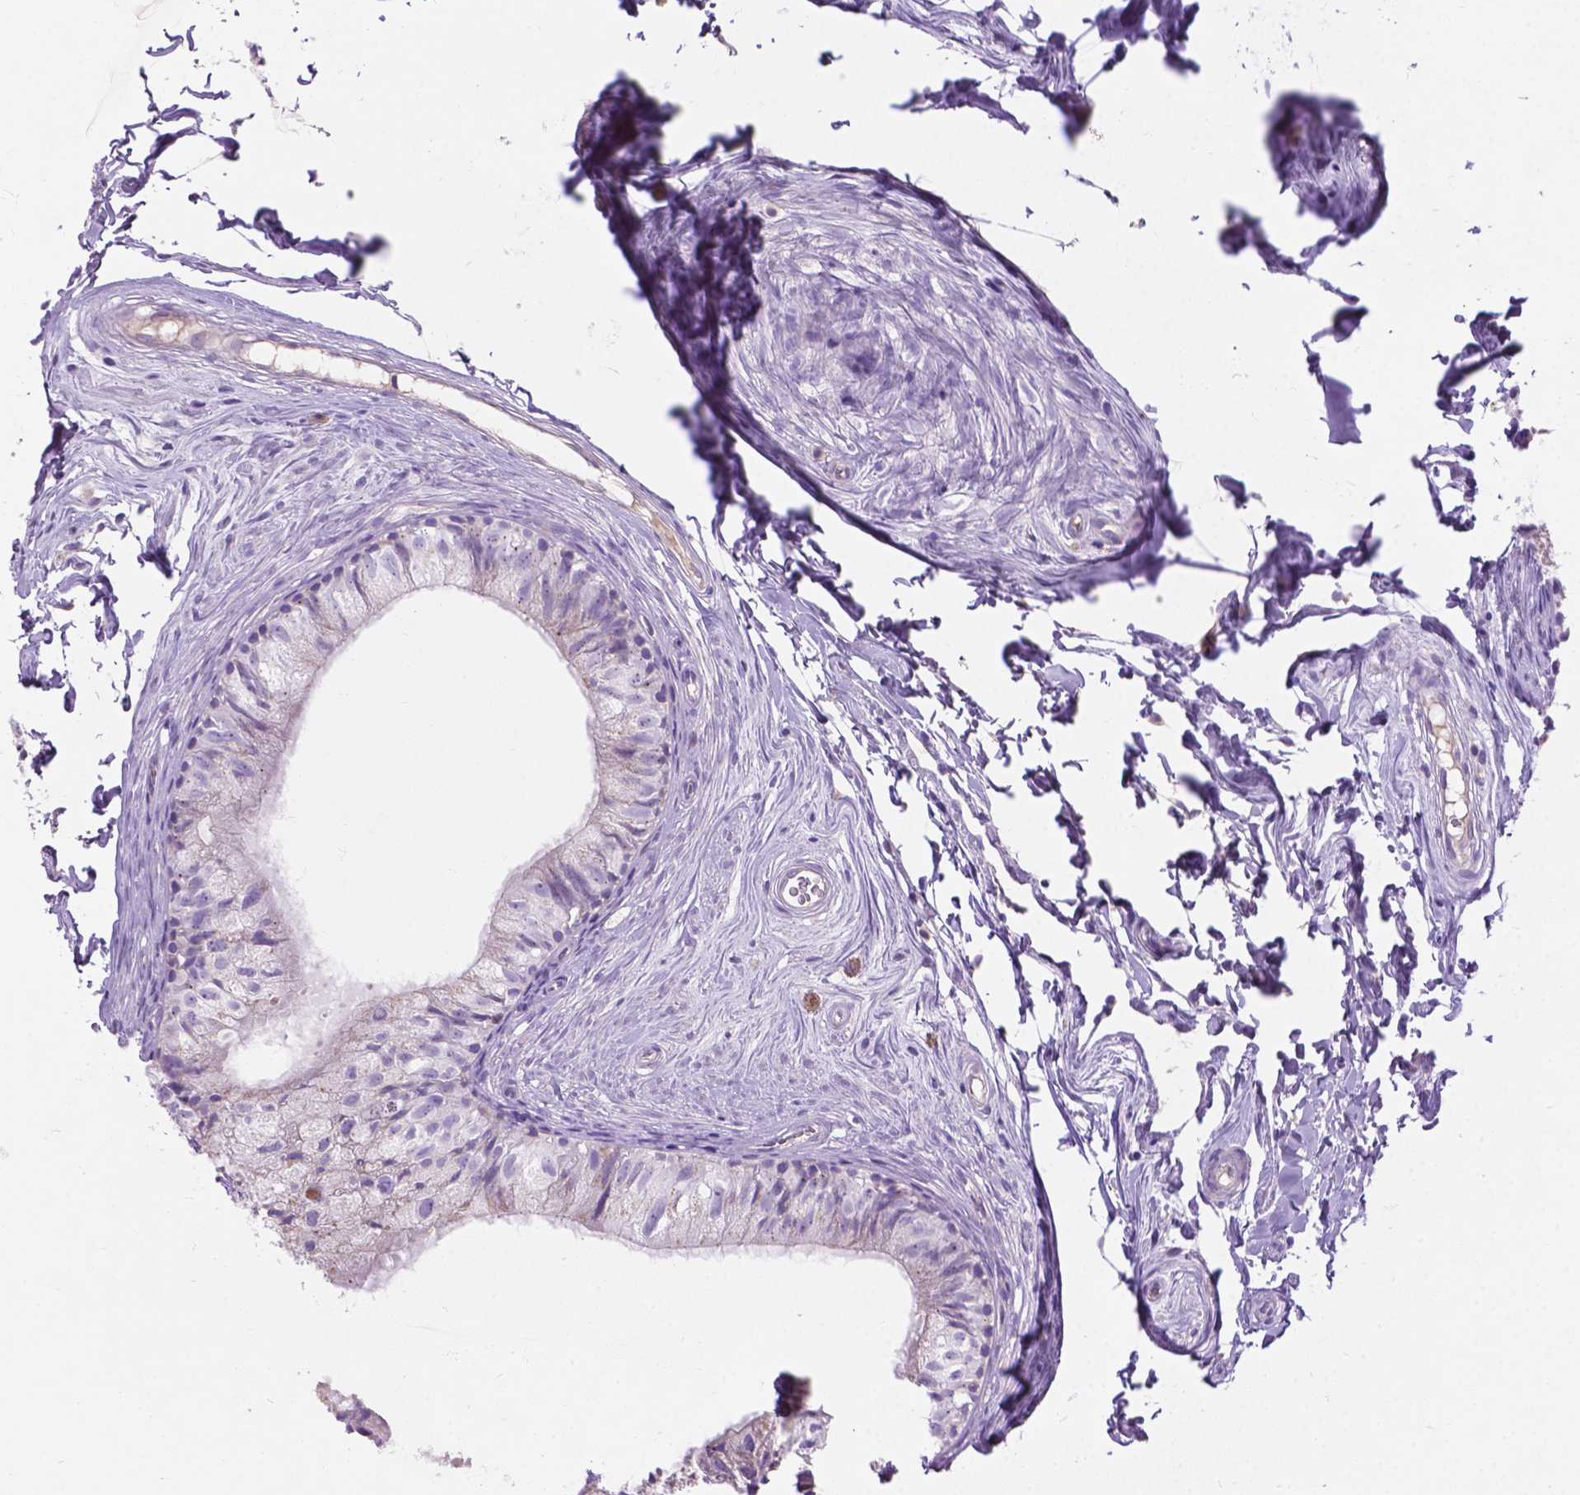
{"staining": {"intensity": "moderate", "quantity": "<25%", "location": "cytoplasmic/membranous"}, "tissue": "epididymis", "cell_type": "Glandular cells", "image_type": "normal", "snomed": [{"axis": "morphology", "description": "Normal tissue, NOS"}, {"axis": "topography", "description": "Epididymis"}], "caption": "Epididymis stained for a protein displays moderate cytoplasmic/membranous positivity in glandular cells. The staining was performed using DAB (3,3'-diaminobenzidine) to visualize the protein expression in brown, while the nuclei were stained in blue with hematoxylin (Magnification: 20x).", "gene": "NOXO1", "patient": {"sex": "male", "age": 45}}